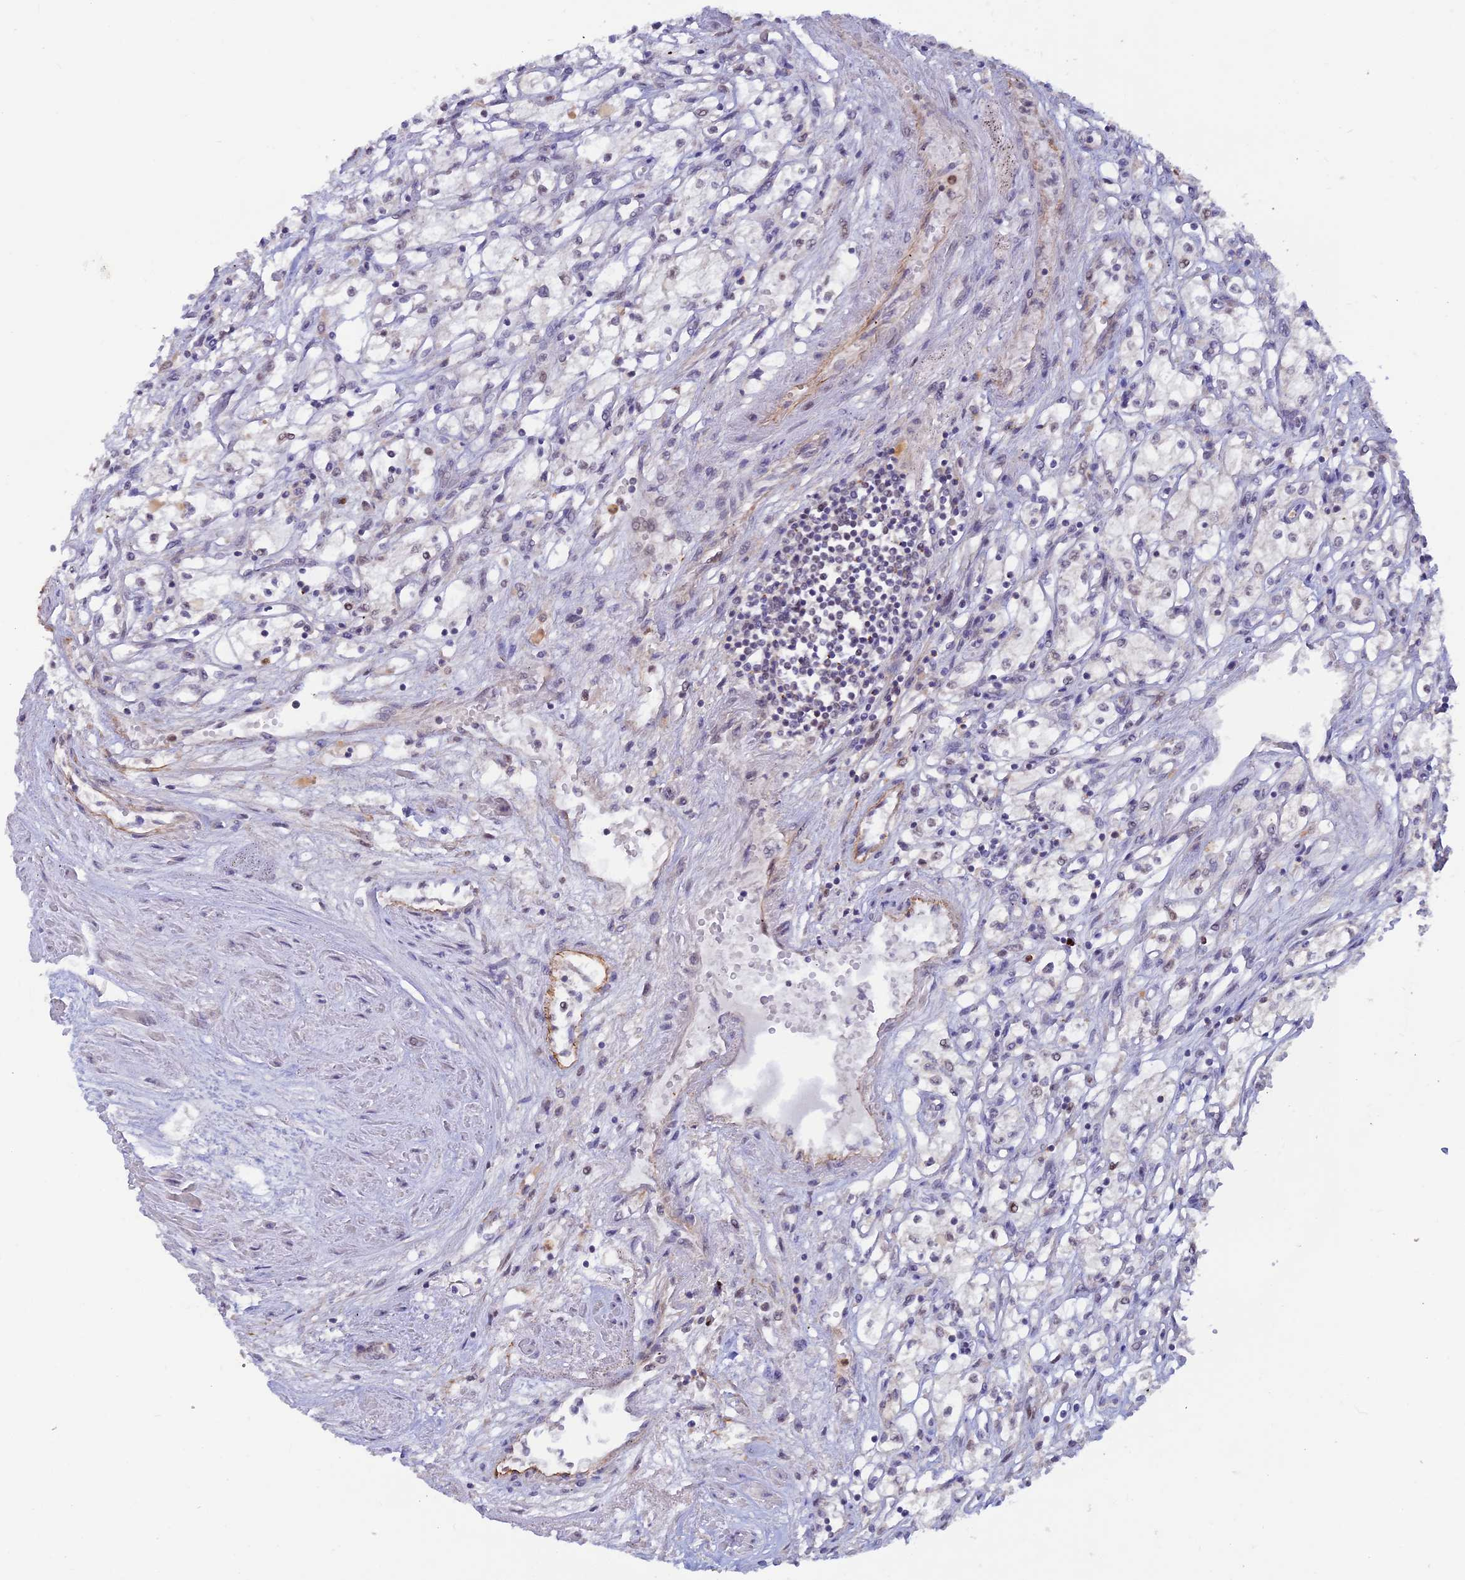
{"staining": {"intensity": "negative", "quantity": "none", "location": "none"}, "tissue": "renal cancer", "cell_type": "Tumor cells", "image_type": "cancer", "snomed": [{"axis": "morphology", "description": "Adenocarcinoma, NOS"}, {"axis": "topography", "description": "Kidney"}], "caption": "Immunohistochemistry of adenocarcinoma (renal) shows no positivity in tumor cells. Nuclei are stained in blue.", "gene": "FASTKD5", "patient": {"sex": "male", "age": 59}}